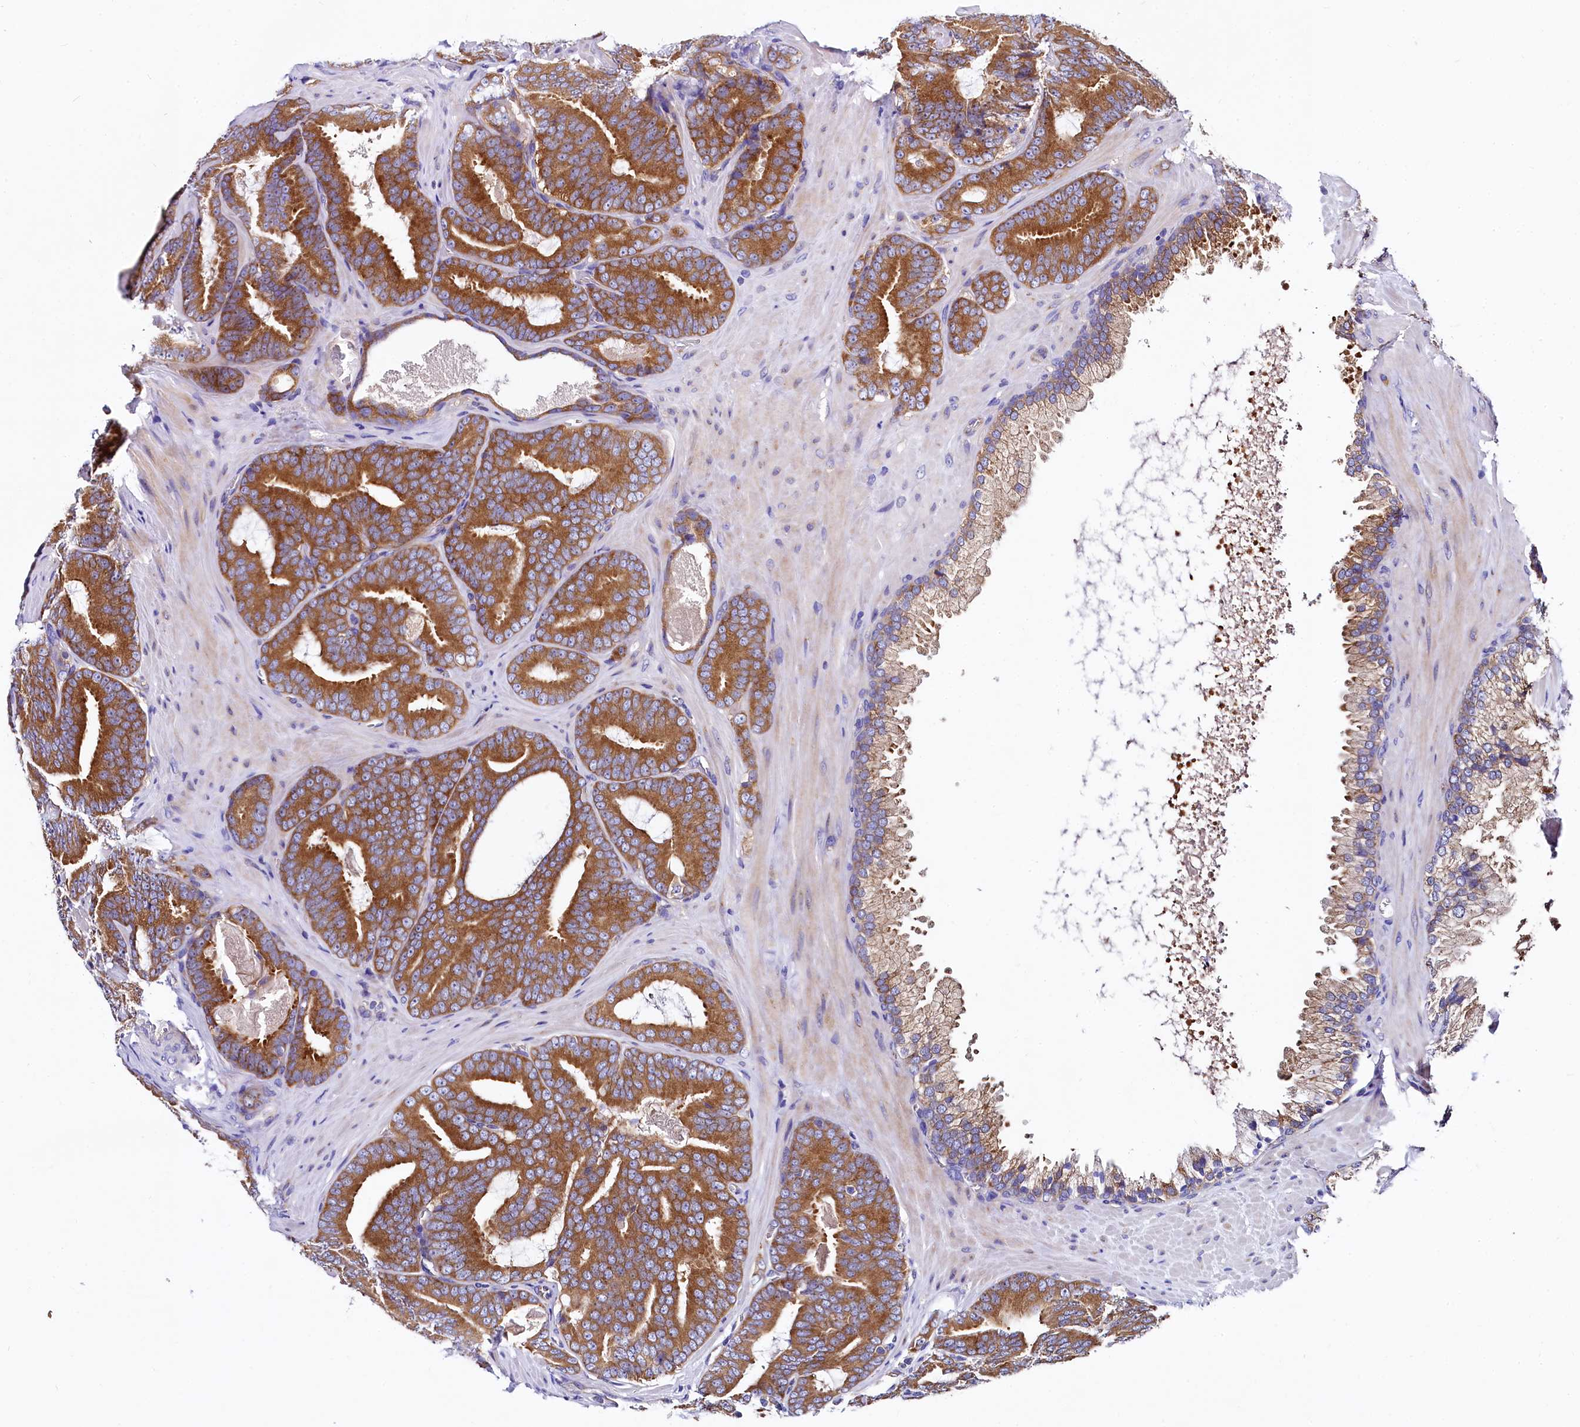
{"staining": {"intensity": "strong", "quantity": ">75%", "location": "cytoplasmic/membranous"}, "tissue": "prostate cancer", "cell_type": "Tumor cells", "image_type": "cancer", "snomed": [{"axis": "morphology", "description": "Adenocarcinoma, High grade"}, {"axis": "topography", "description": "Prostate"}], "caption": "A histopathology image of human prostate cancer (high-grade adenocarcinoma) stained for a protein exhibits strong cytoplasmic/membranous brown staining in tumor cells.", "gene": "QARS1", "patient": {"sex": "male", "age": 66}}